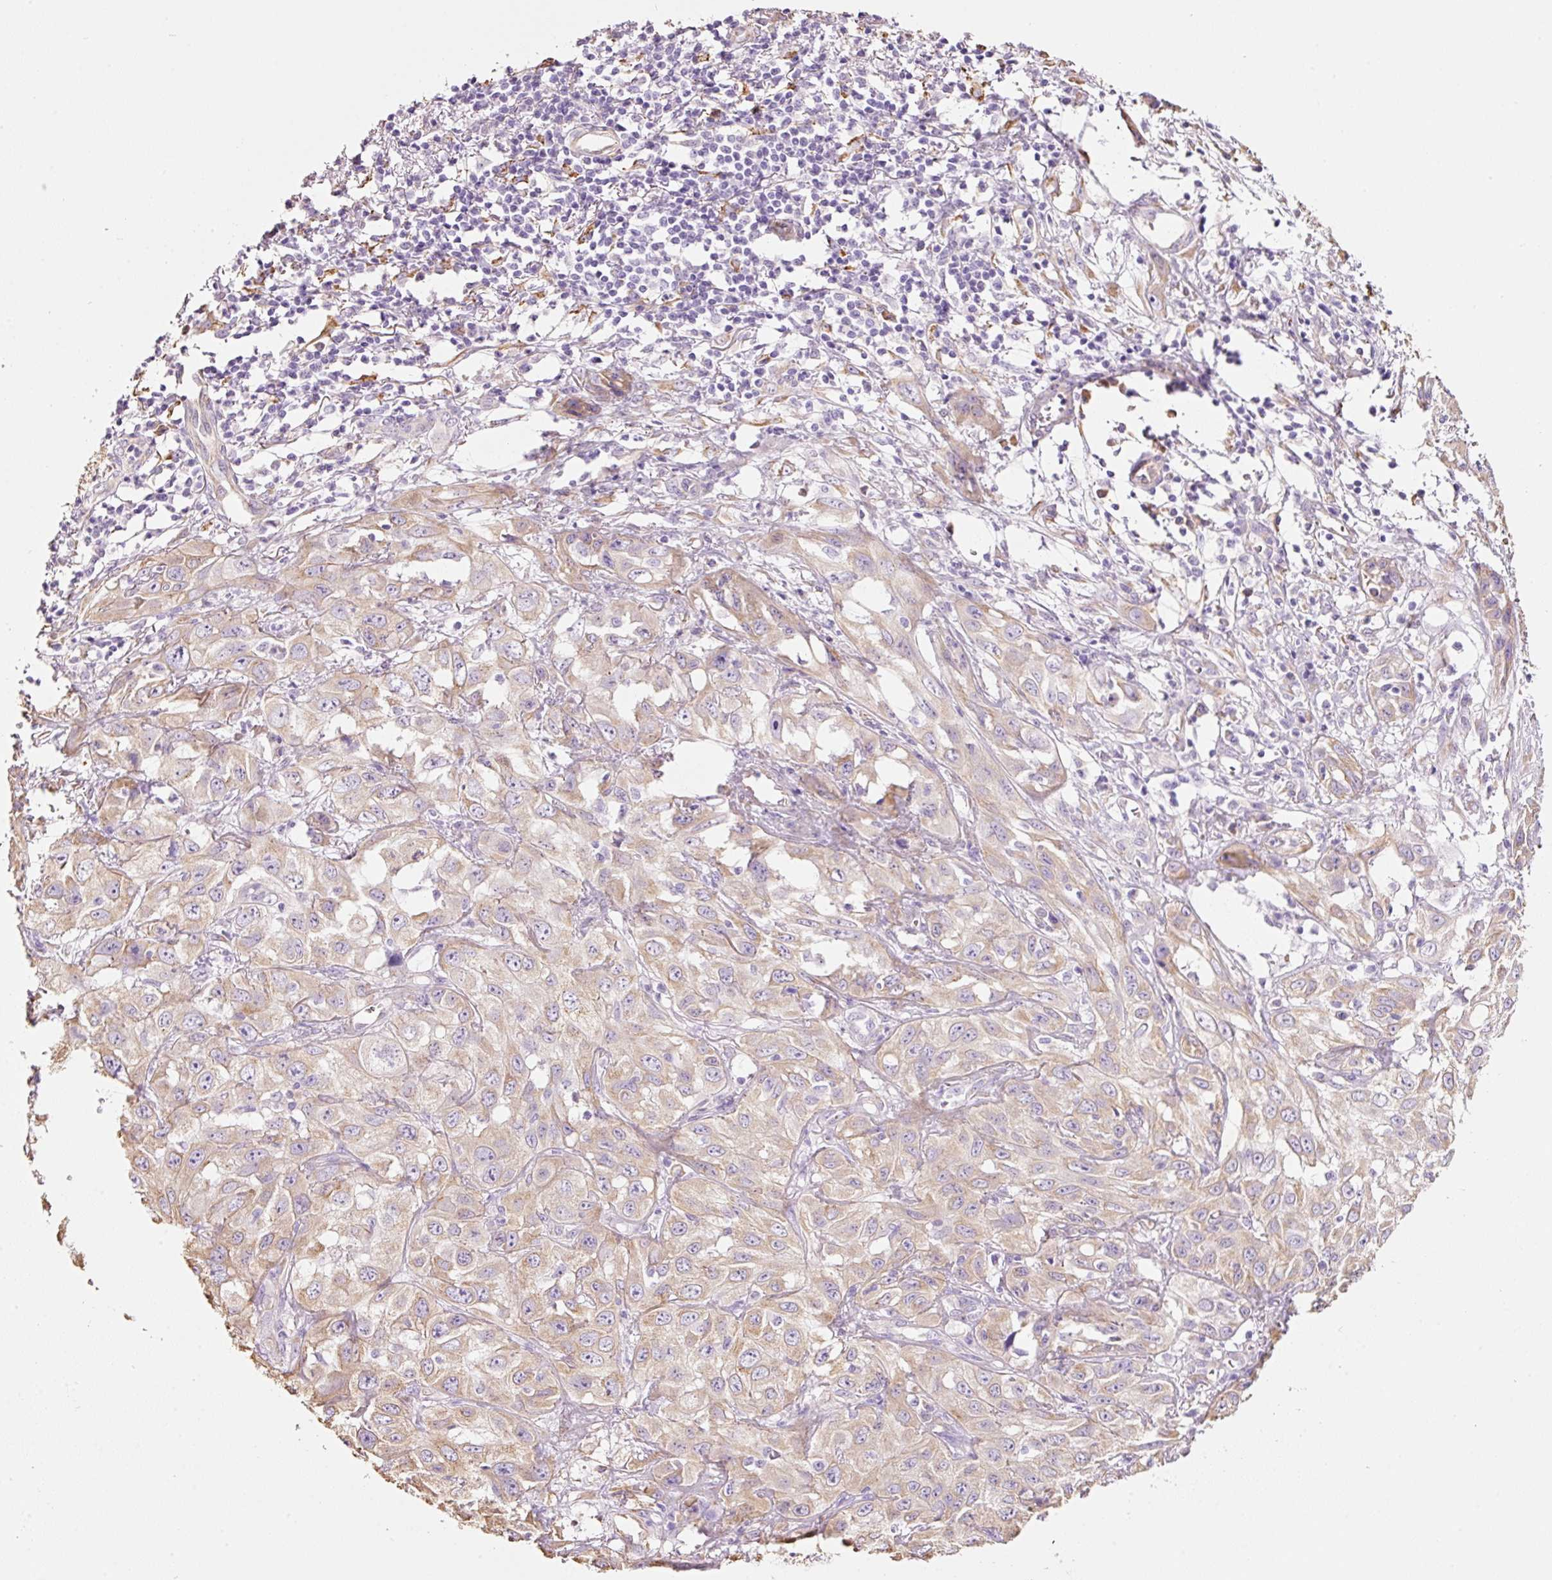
{"staining": {"intensity": "weak", "quantity": "25%-75%", "location": "cytoplasmic/membranous"}, "tissue": "skin cancer", "cell_type": "Tumor cells", "image_type": "cancer", "snomed": [{"axis": "morphology", "description": "Squamous cell carcinoma, NOS"}, {"axis": "topography", "description": "Skin"}, {"axis": "topography", "description": "Vulva"}], "caption": "Tumor cells reveal weak cytoplasmic/membranous expression in about 25%-75% of cells in skin cancer (squamous cell carcinoma).", "gene": "GCG", "patient": {"sex": "female", "age": 71}}